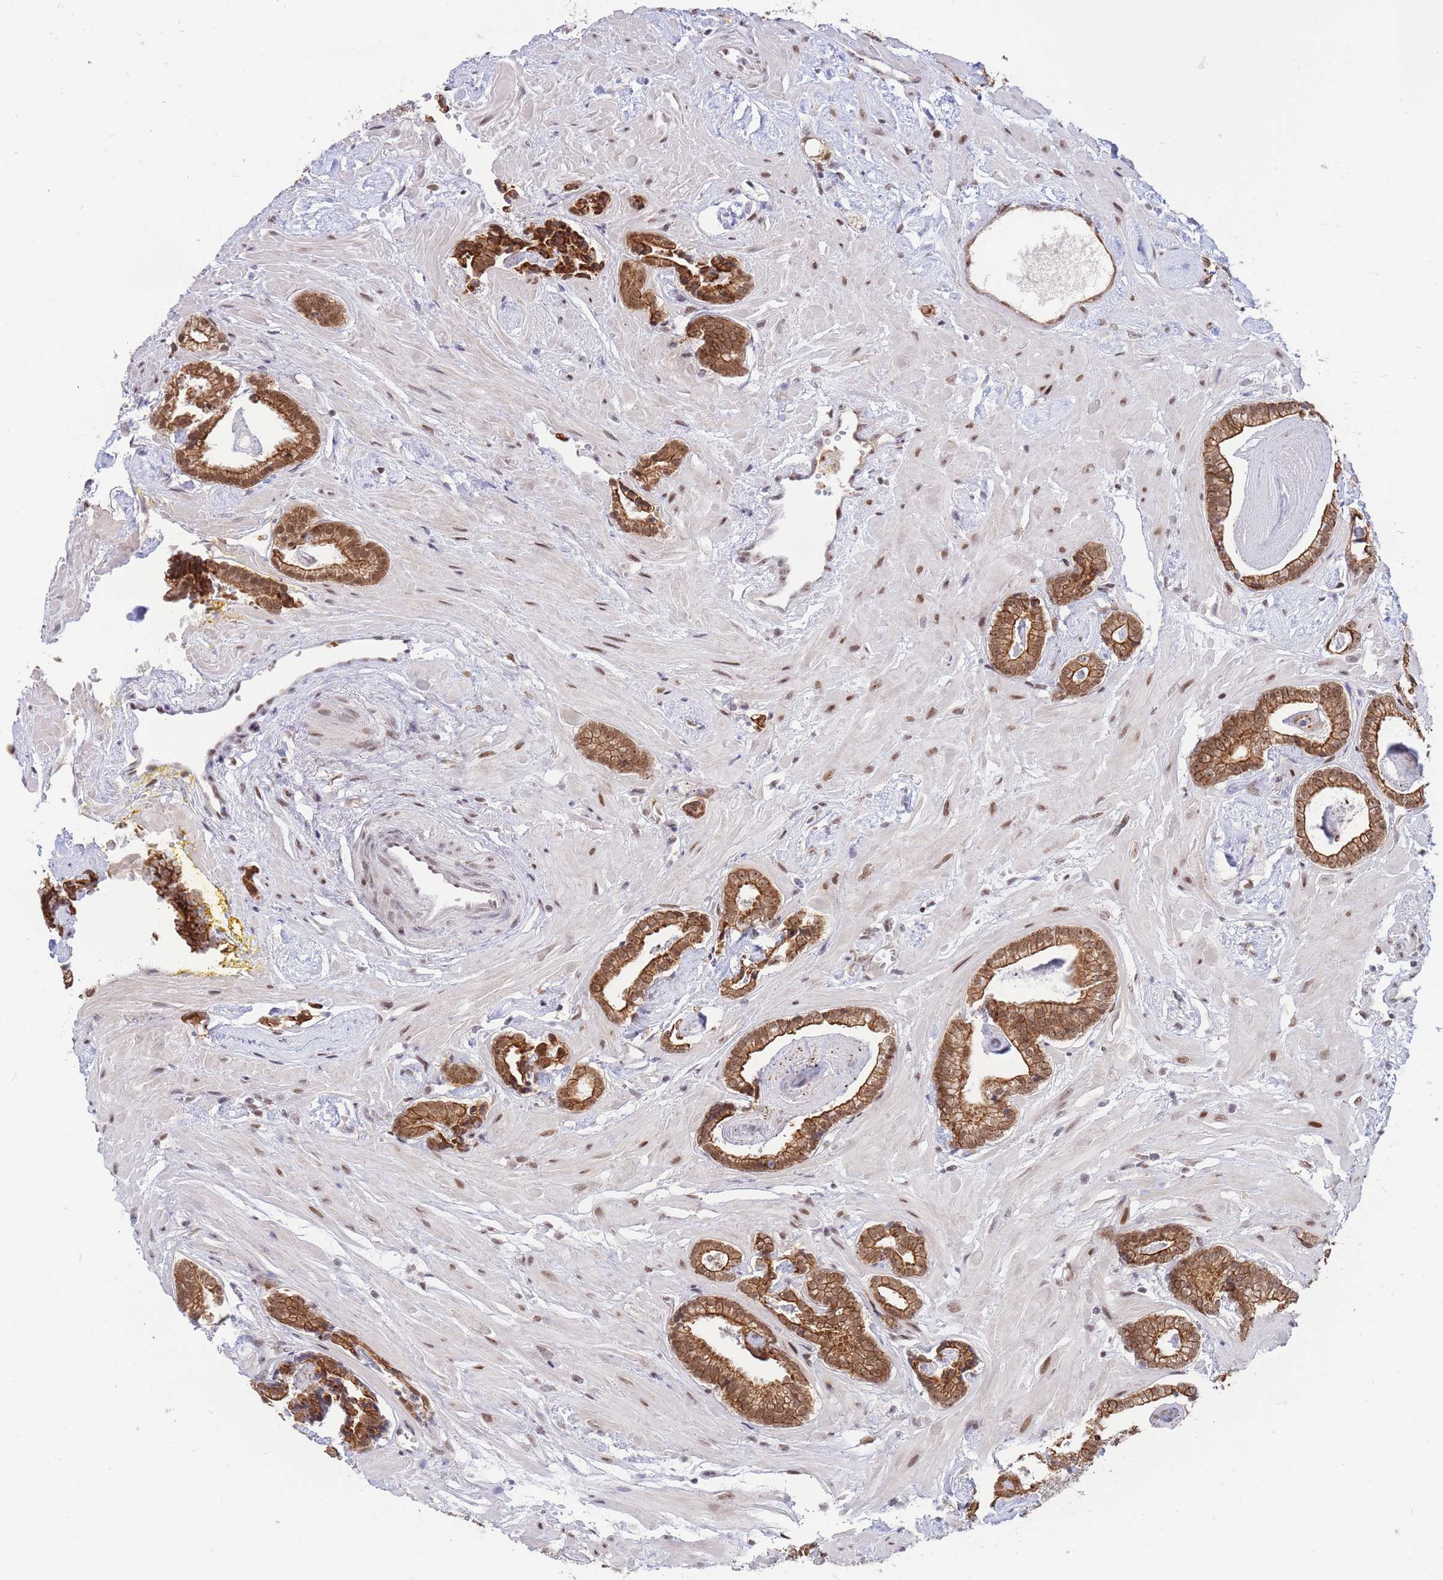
{"staining": {"intensity": "moderate", "quantity": ">75%", "location": "cytoplasmic/membranous,nuclear"}, "tissue": "prostate cancer", "cell_type": "Tumor cells", "image_type": "cancer", "snomed": [{"axis": "morphology", "description": "Adenocarcinoma, Low grade"}, {"axis": "topography", "description": "Prostate"}], "caption": "Immunohistochemical staining of human prostate cancer (adenocarcinoma (low-grade)) shows moderate cytoplasmic/membranous and nuclear protein staining in about >75% of tumor cells.", "gene": "TARBP2", "patient": {"sex": "male", "age": 60}}